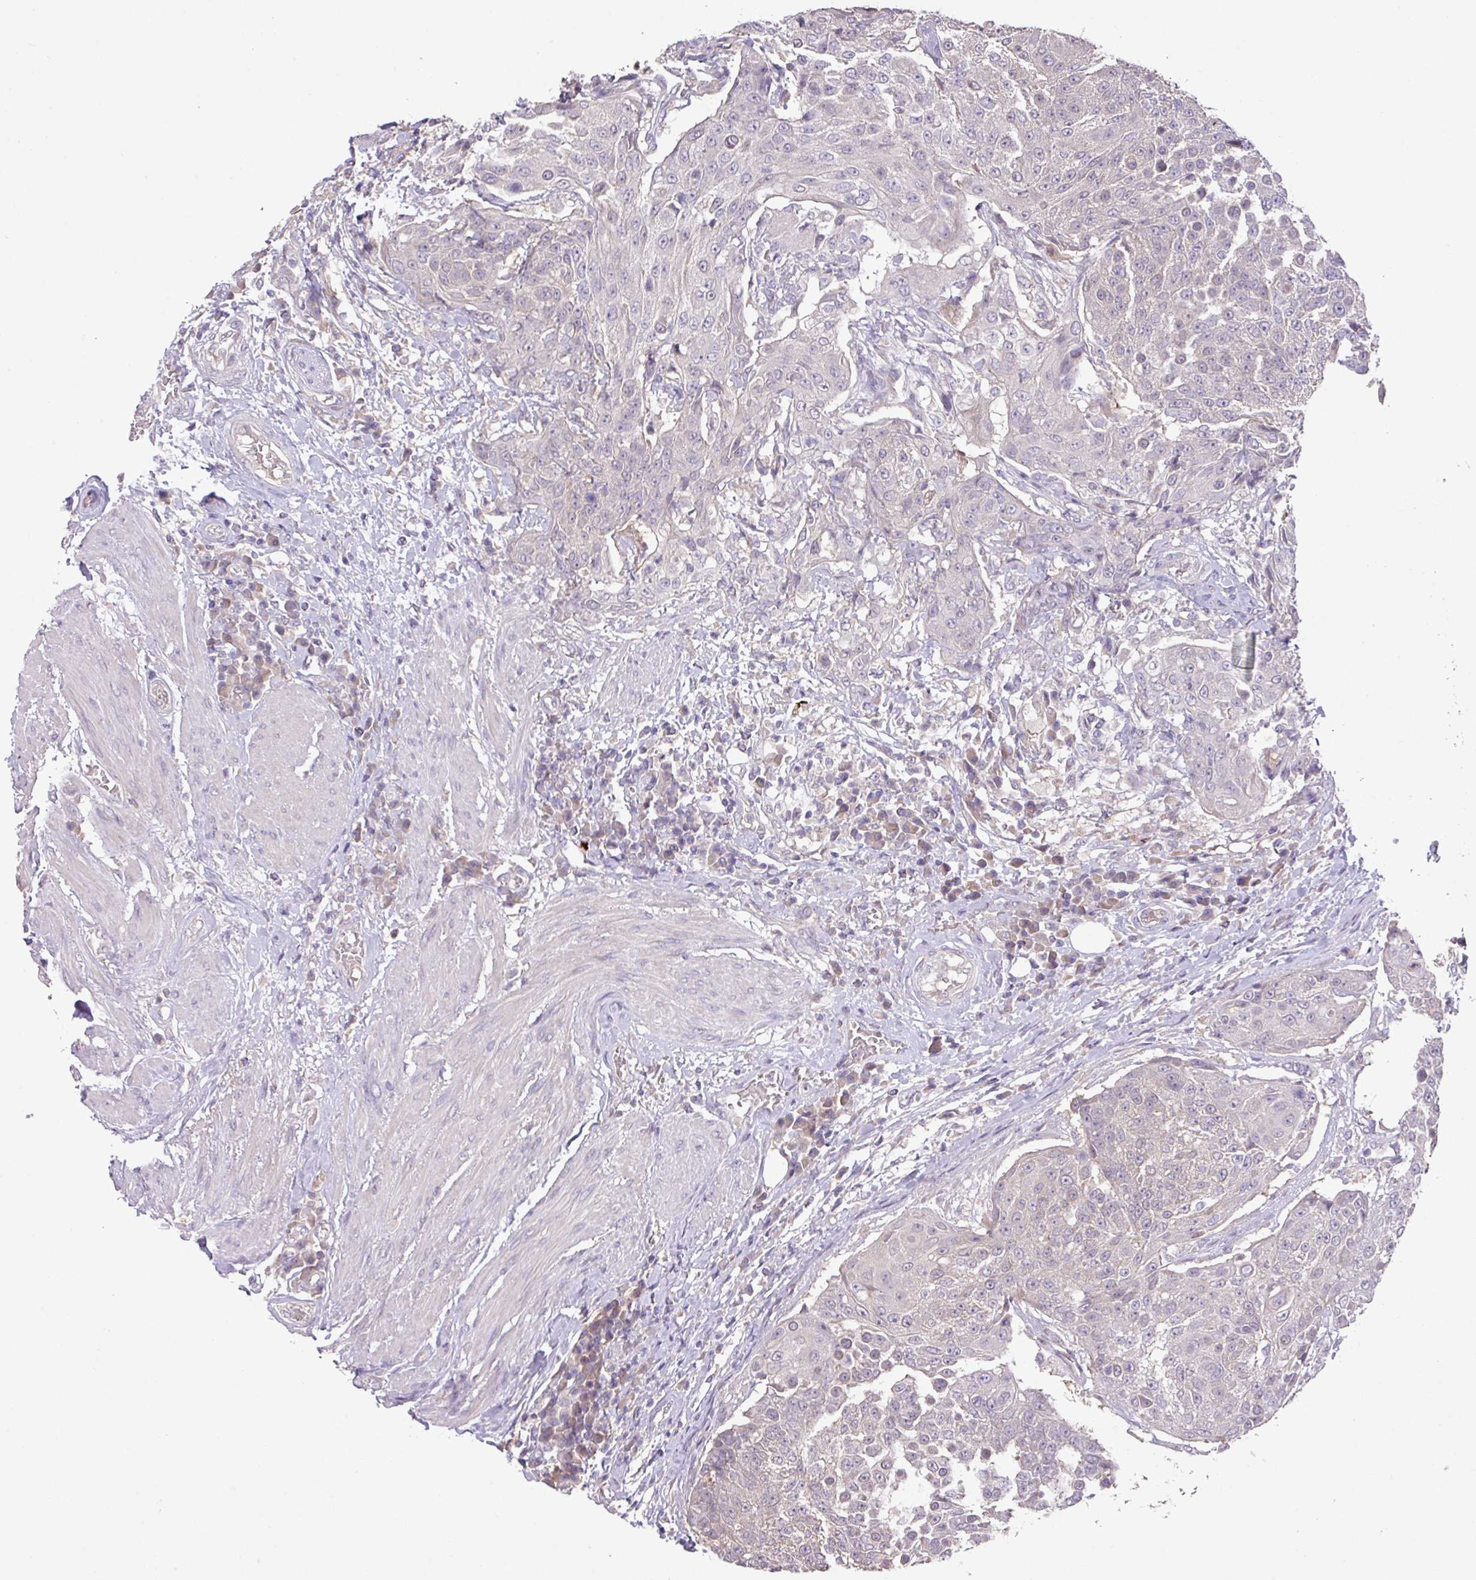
{"staining": {"intensity": "negative", "quantity": "none", "location": "none"}, "tissue": "urothelial cancer", "cell_type": "Tumor cells", "image_type": "cancer", "snomed": [{"axis": "morphology", "description": "Urothelial carcinoma, High grade"}, {"axis": "topography", "description": "Urinary bladder"}], "caption": "Immunohistochemical staining of urothelial cancer reveals no significant positivity in tumor cells.", "gene": "PRADC1", "patient": {"sex": "female", "age": 63}}